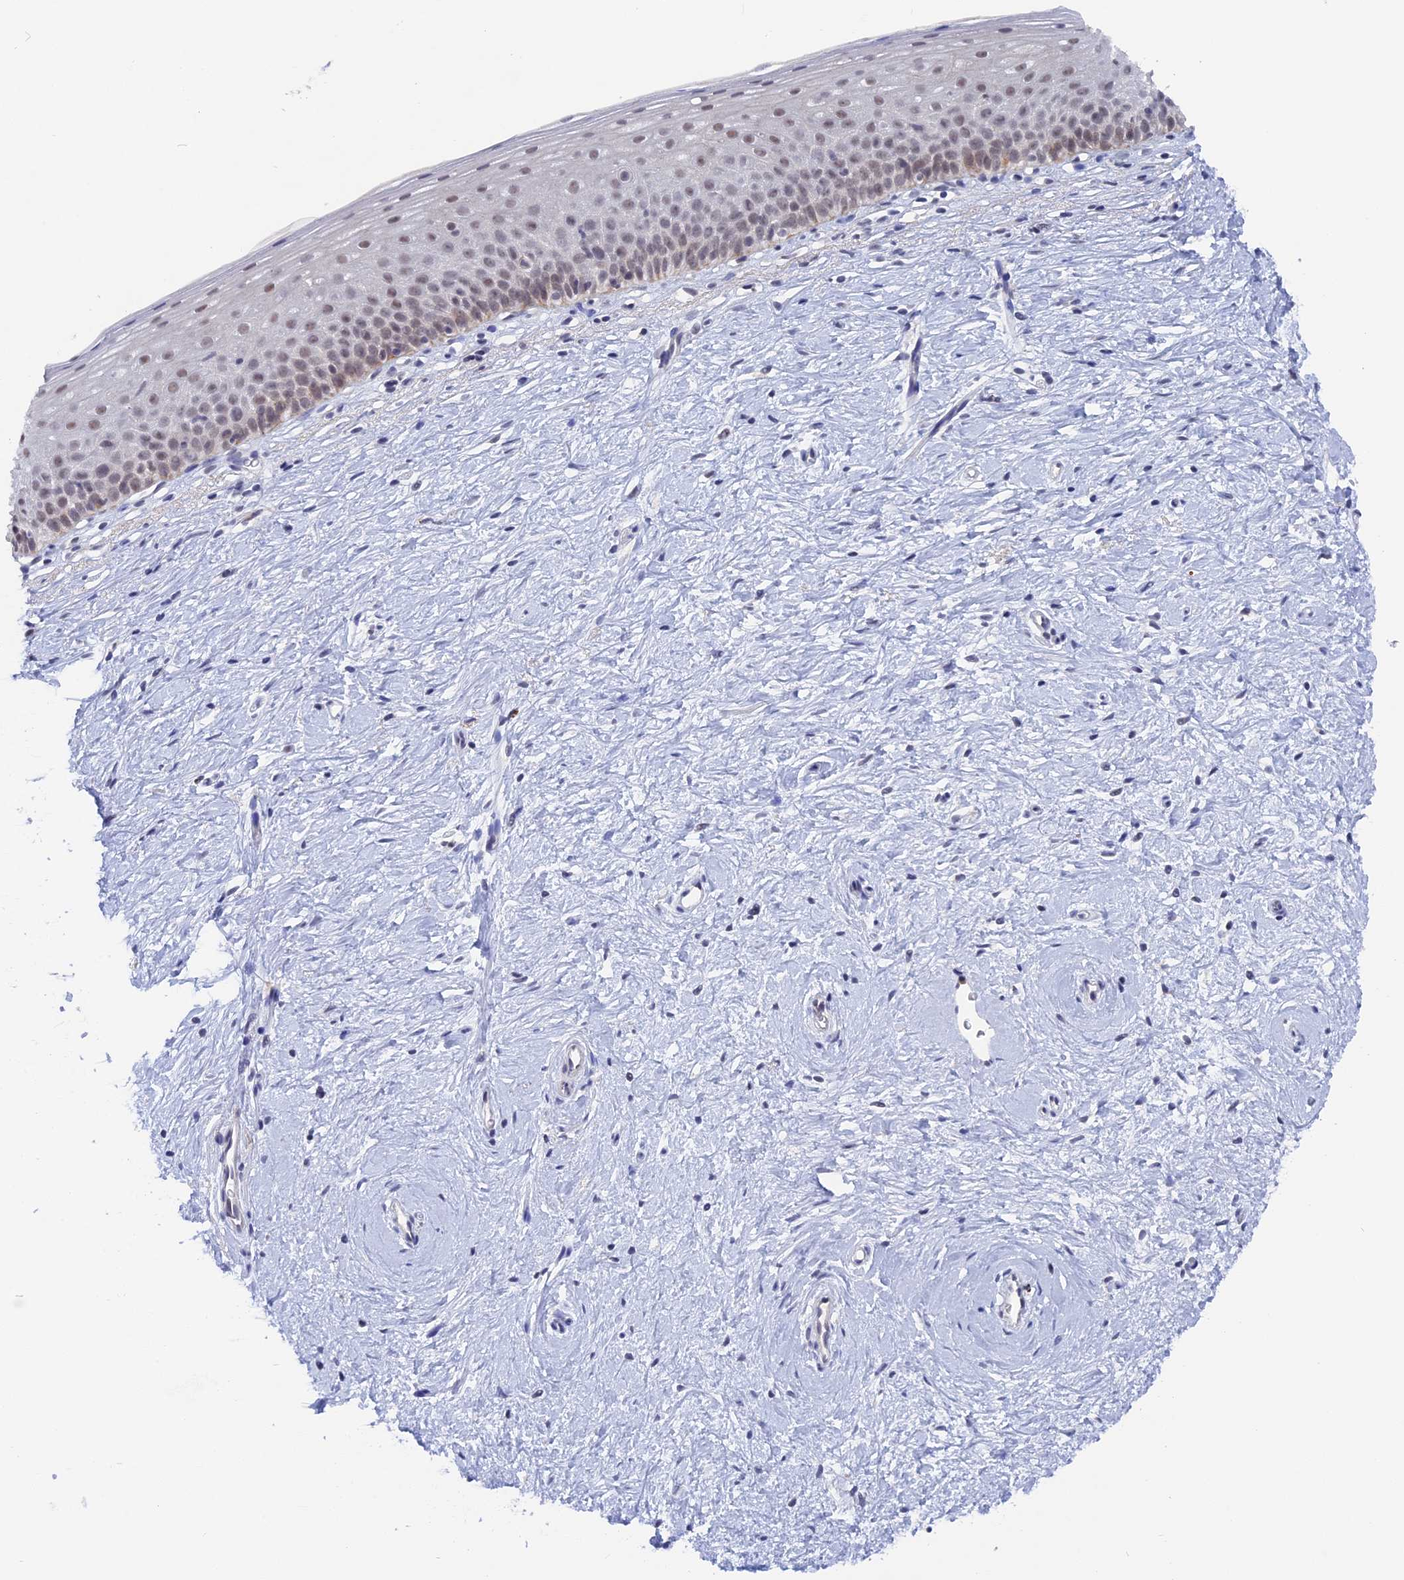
{"staining": {"intensity": "weak", "quantity": "<25%", "location": "nuclear"}, "tissue": "cervix", "cell_type": "Glandular cells", "image_type": "normal", "snomed": [{"axis": "morphology", "description": "Normal tissue, NOS"}, {"axis": "topography", "description": "Cervix"}], "caption": "This is a histopathology image of immunohistochemistry (IHC) staining of unremarkable cervix, which shows no positivity in glandular cells. (Immunohistochemistry (ihc), brightfield microscopy, high magnification).", "gene": "BRD2", "patient": {"sex": "female", "age": 57}}